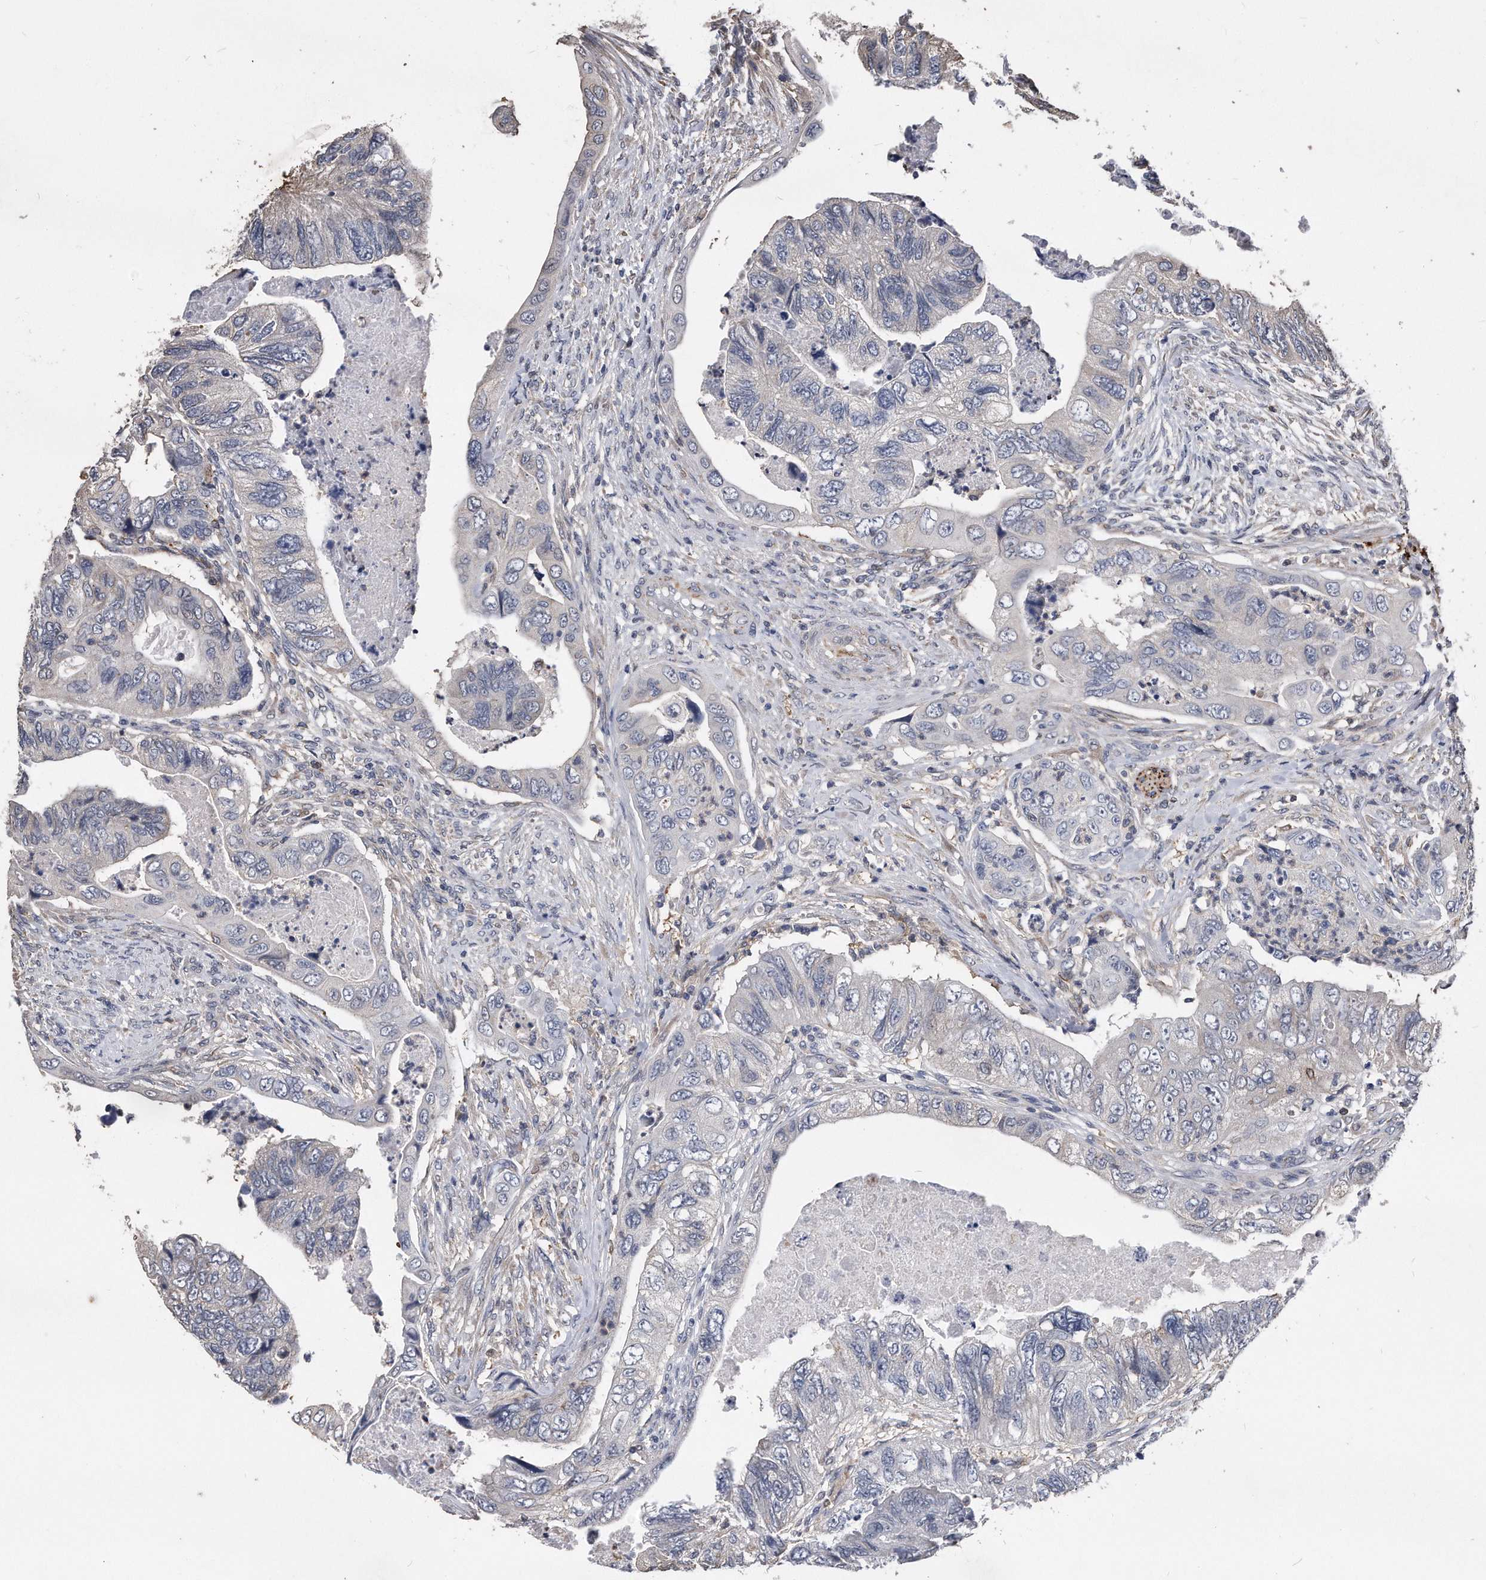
{"staining": {"intensity": "negative", "quantity": "none", "location": "none"}, "tissue": "colorectal cancer", "cell_type": "Tumor cells", "image_type": "cancer", "snomed": [{"axis": "morphology", "description": "Adenocarcinoma, NOS"}, {"axis": "topography", "description": "Rectum"}], "caption": "Human colorectal adenocarcinoma stained for a protein using IHC demonstrates no expression in tumor cells.", "gene": "IL20RA", "patient": {"sex": "male", "age": 63}}